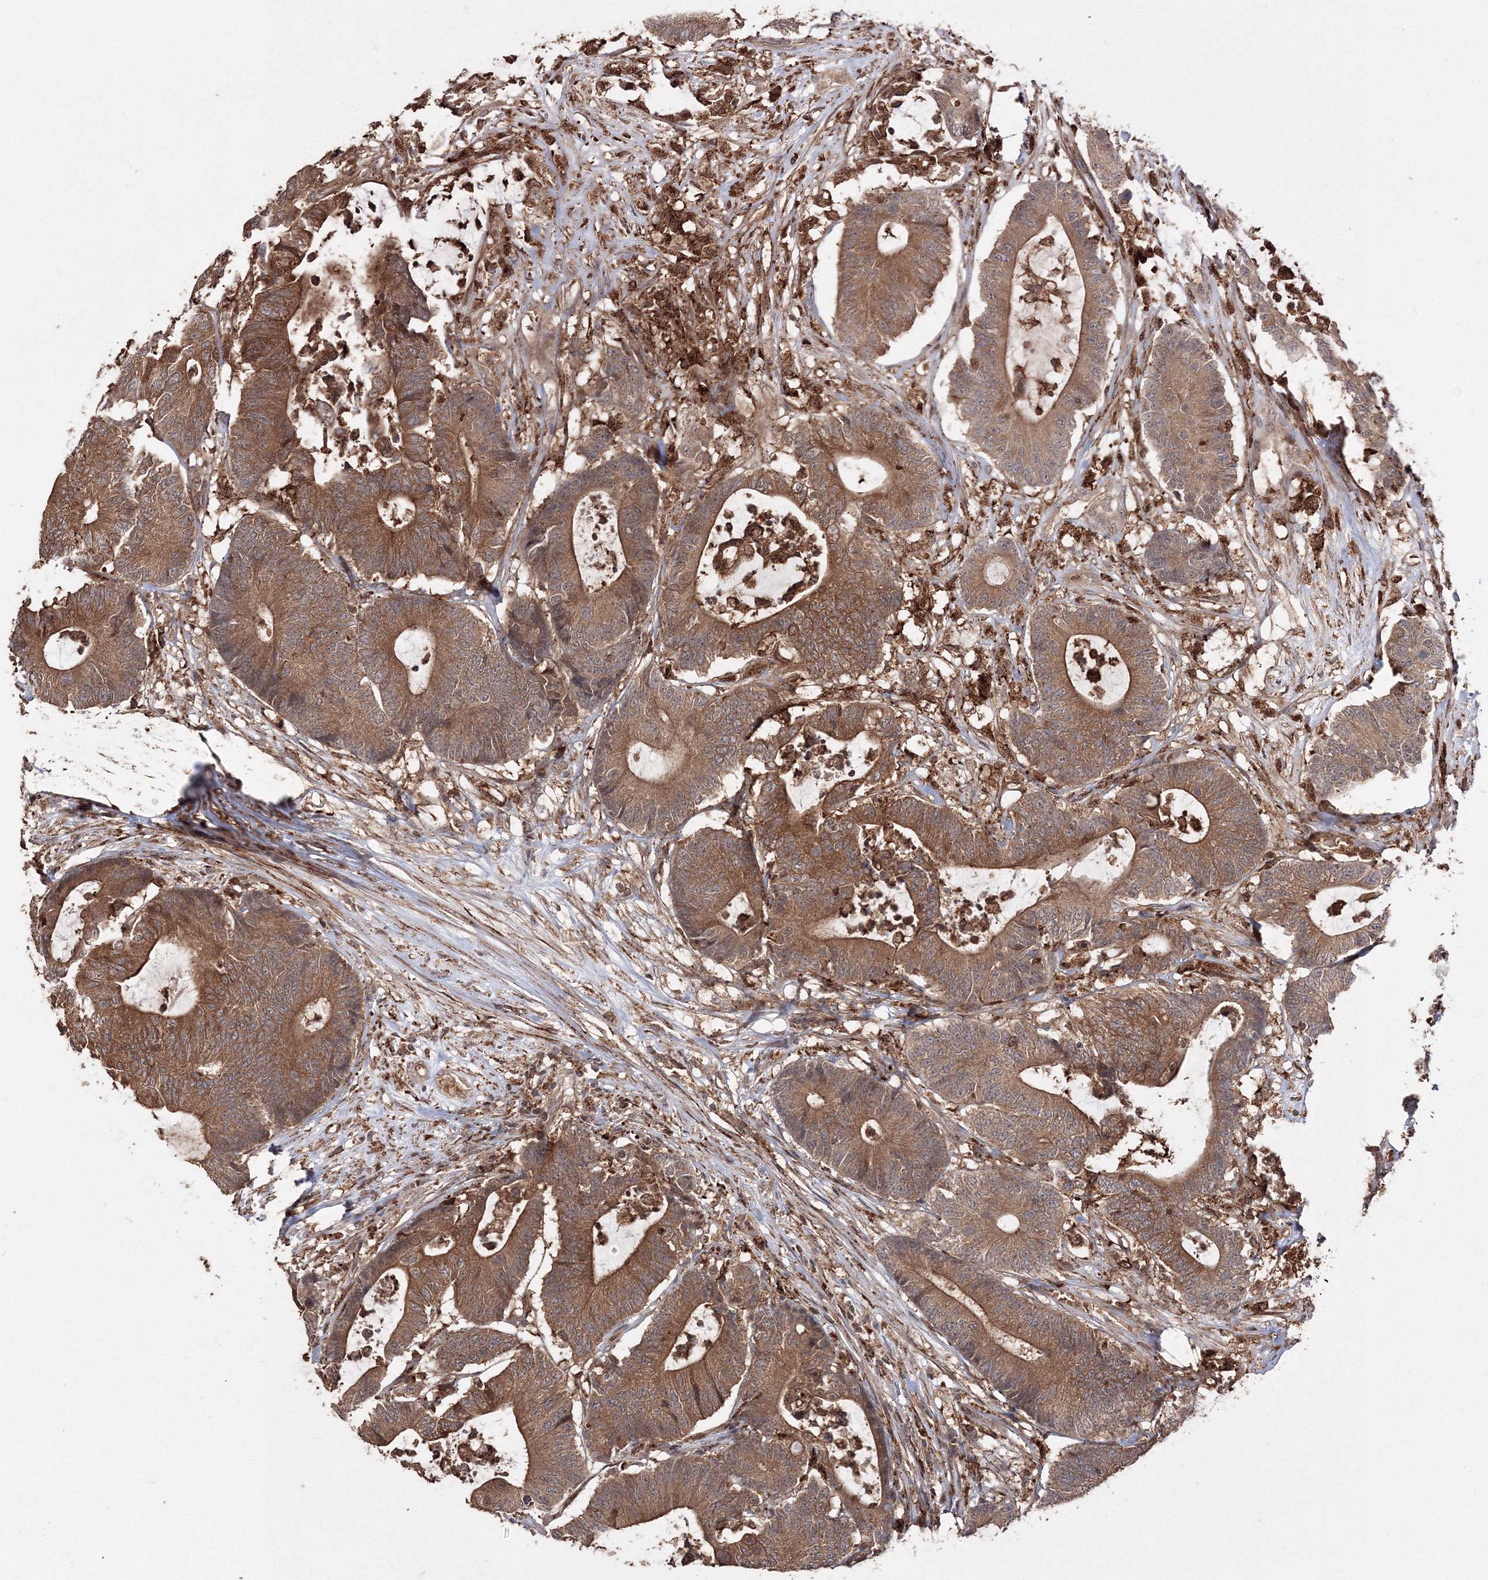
{"staining": {"intensity": "moderate", "quantity": ">75%", "location": "cytoplasmic/membranous"}, "tissue": "colorectal cancer", "cell_type": "Tumor cells", "image_type": "cancer", "snomed": [{"axis": "morphology", "description": "Adenocarcinoma, NOS"}, {"axis": "topography", "description": "Colon"}], "caption": "An immunohistochemistry histopathology image of neoplastic tissue is shown. Protein staining in brown labels moderate cytoplasmic/membranous positivity in colorectal adenocarcinoma within tumor cells.", "gene": "DDO", "patient": {"sex": "female", "age": 84}}